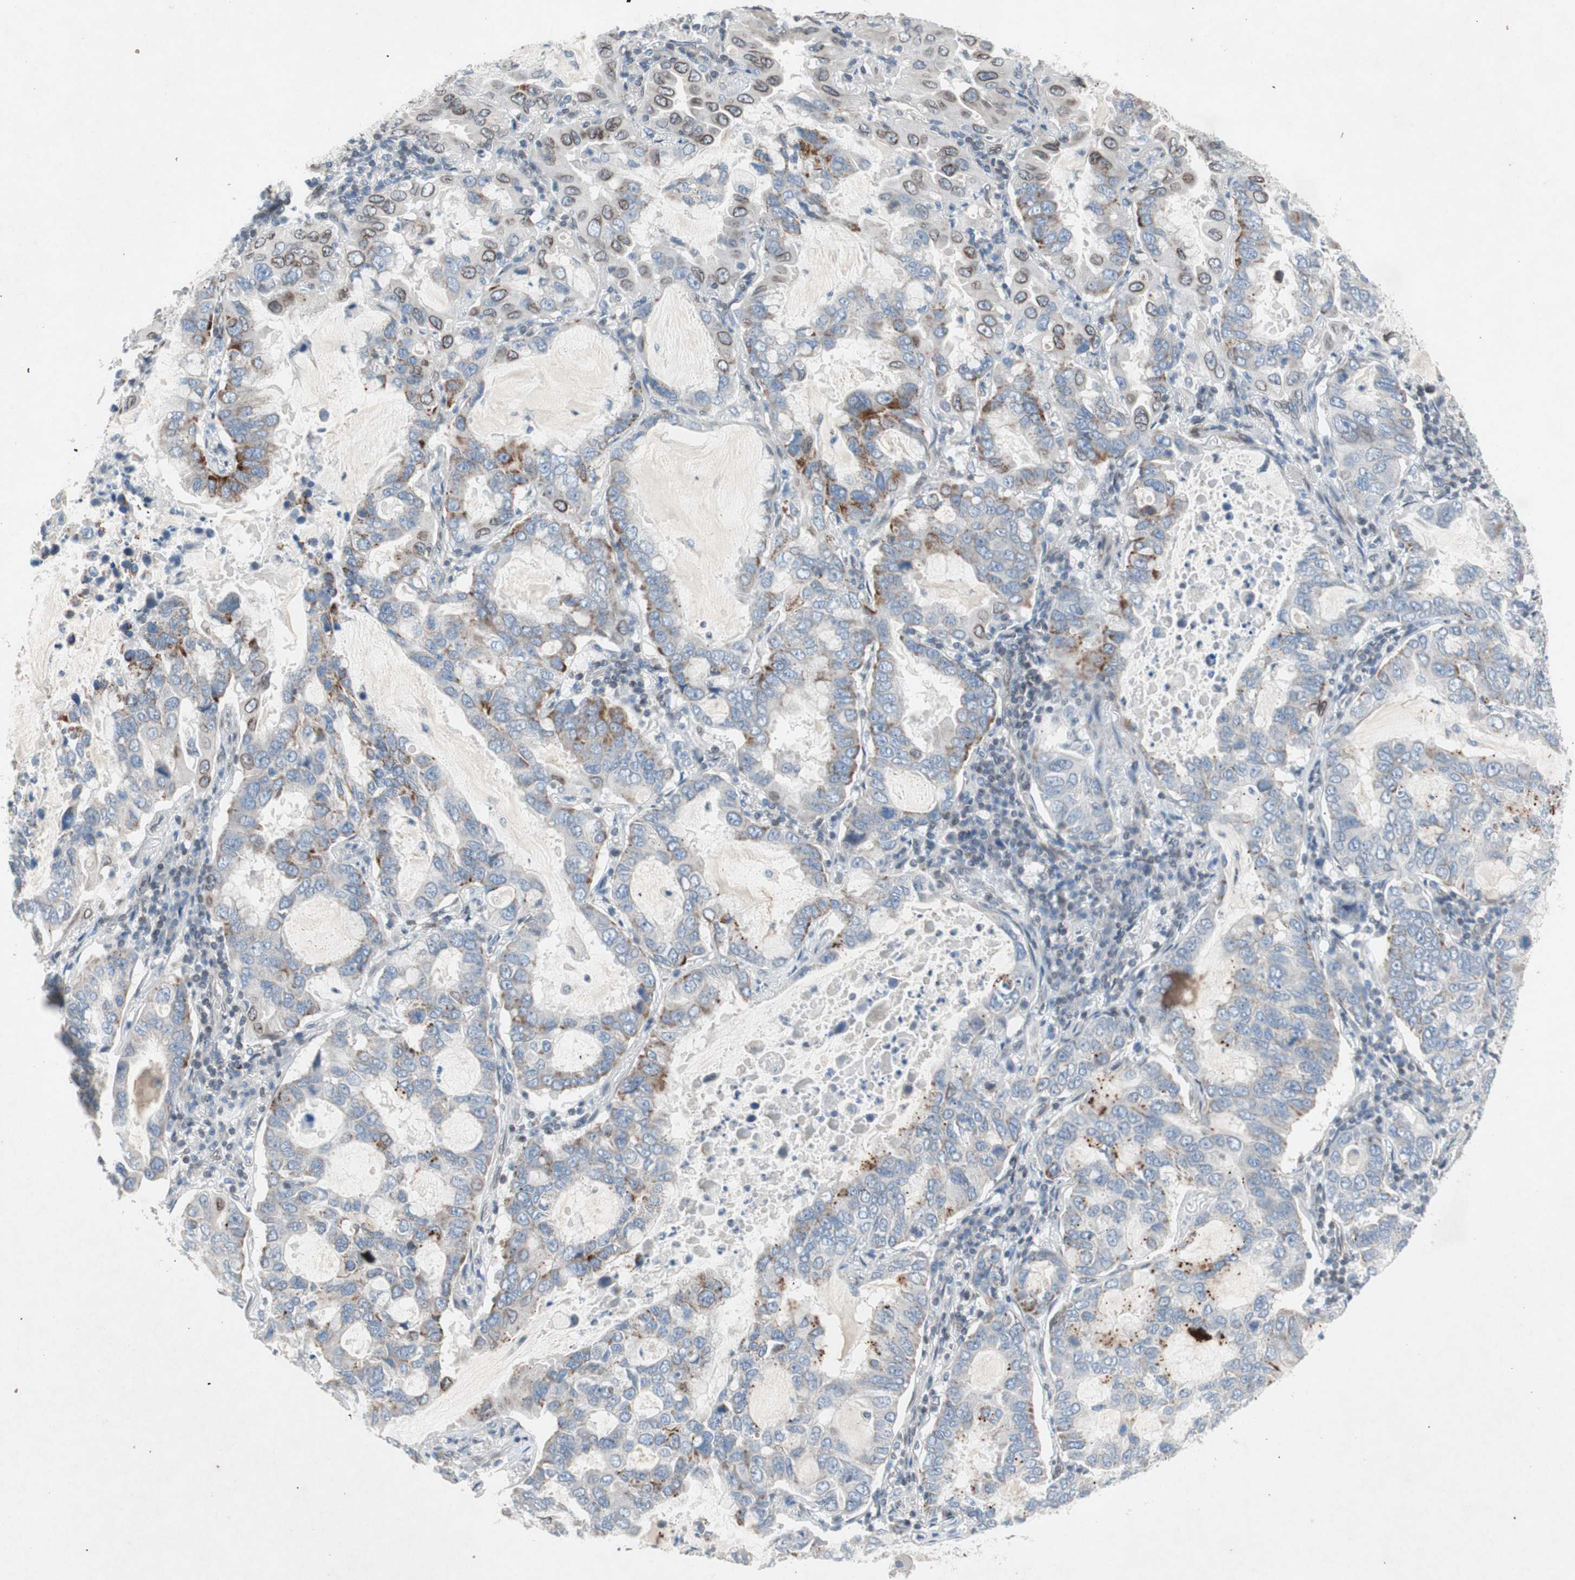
{"staining": {"intensity": "moderate", "quantity": "<25%", "location": "cytoplasmic/membranous,nuclear"}, "tissue": "lung cancer", "cell_type": "Tumor cells", "image_type": "cancer", "snomed": [{"axis": "morphology", "description": "Adenocarcinoma, NOS"}, {"axis": "topography", "description": "Lung"}], "caption": "Adenocarcinoma (lung) stained with immunohistochemistry reveals moderate cytoplasmic/membranous and nuclear expression in approximately <25% of tumor cells. Nuclei are stained in blue.", "gene": "ARNT2", "patient": {"sex": "male", "age": 64}}